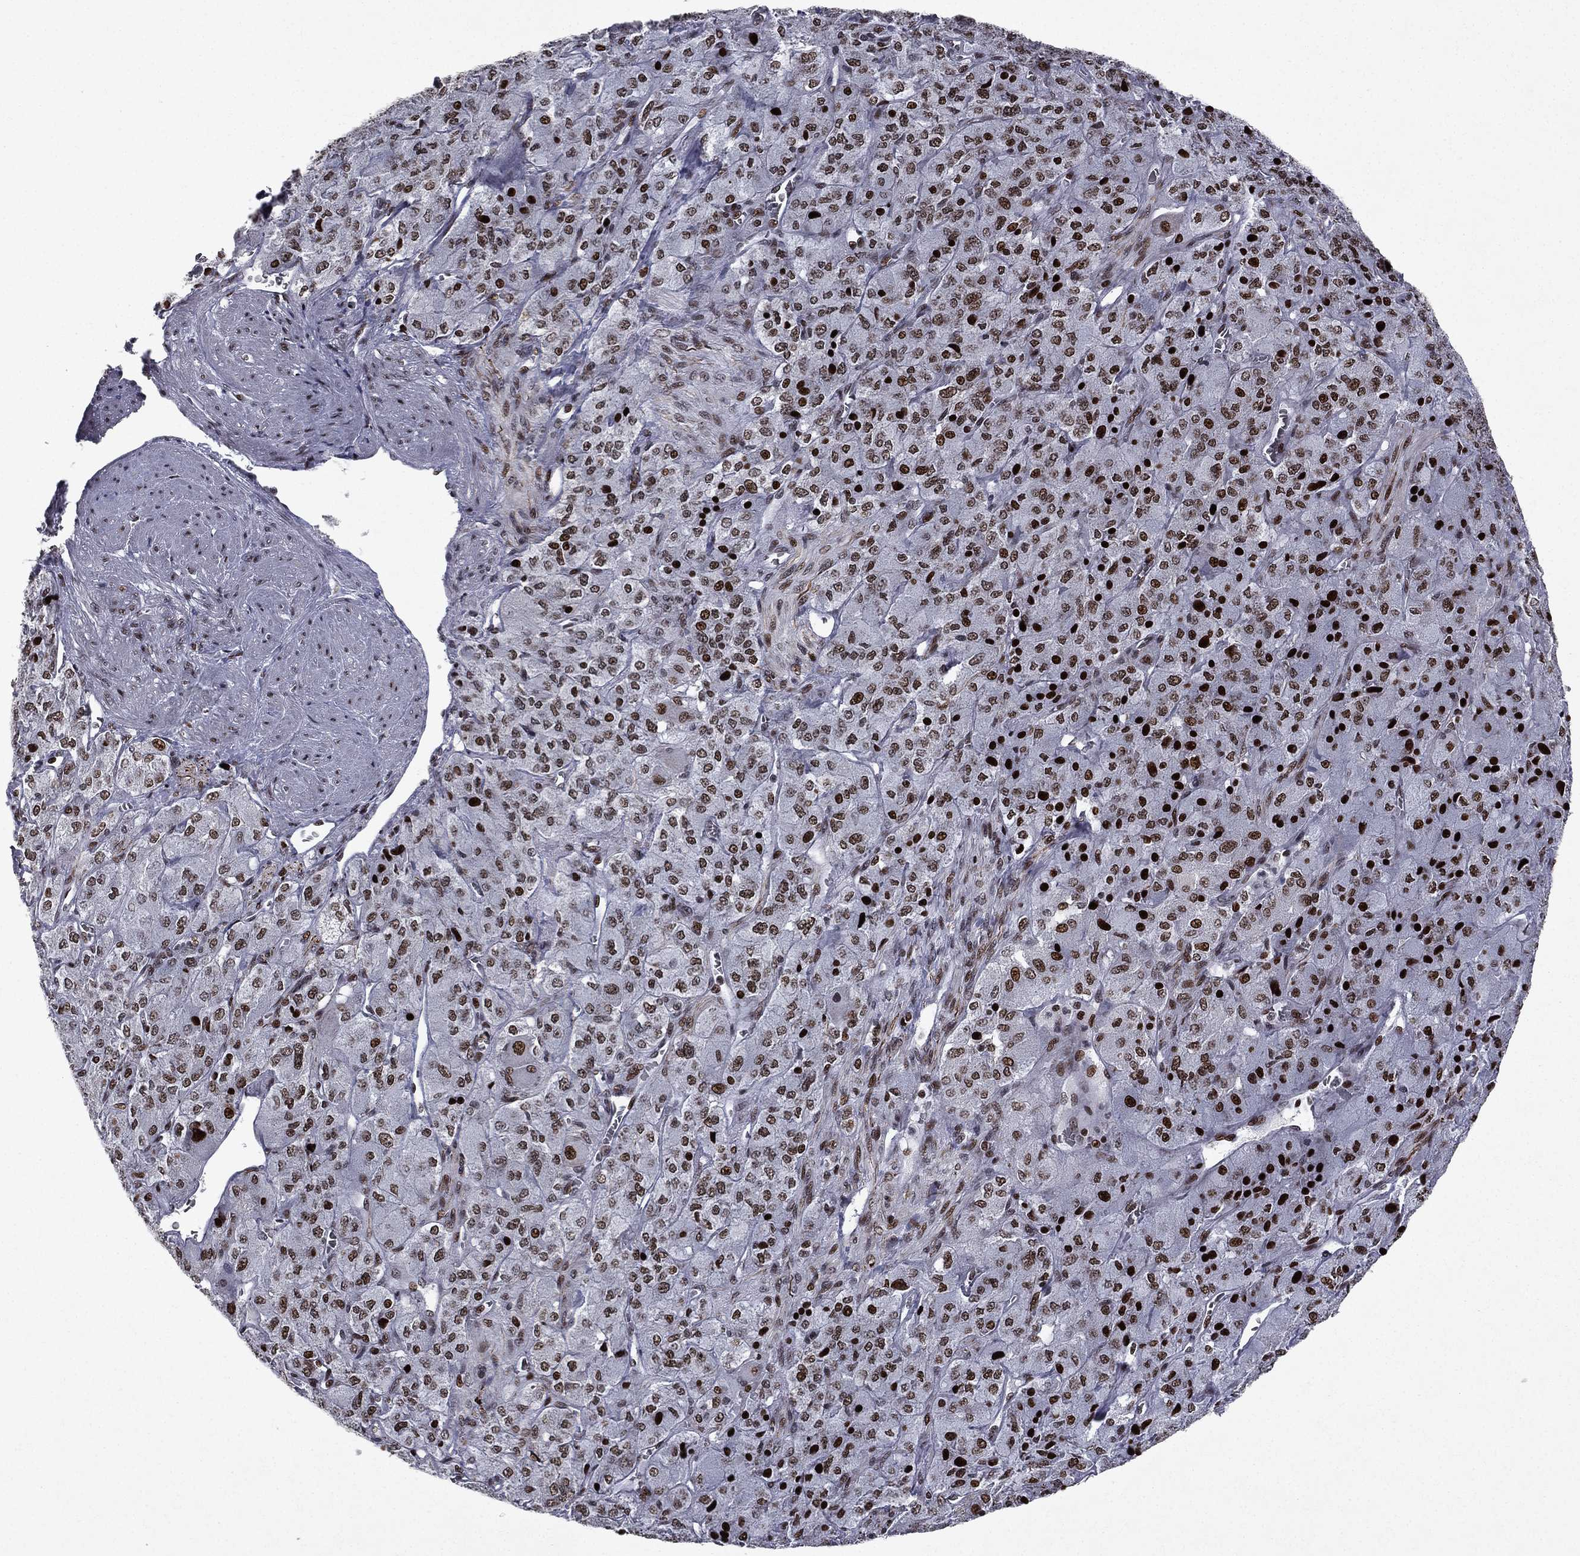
{"staining": {"intensity": "strong", "quantity": ">75%", "location": "nuclear"}, "tissue": "adrenal gland", "cell_type": "Glandular cells", "image_type": "normal", "snomed": [{"axis": "morphology", "description": "Normal tissue, NOS"}, {"axis": "topography", "description": "Adrenal gland"}], "caption": "A high-resolution histopathology image shows IHC staining of unremarkable adrenal gland, which demonstrates strong nuclear staining in about >75% of glandular cells.", "gene": "RTF1", "patient": {"sex": "female", "age": 60}}